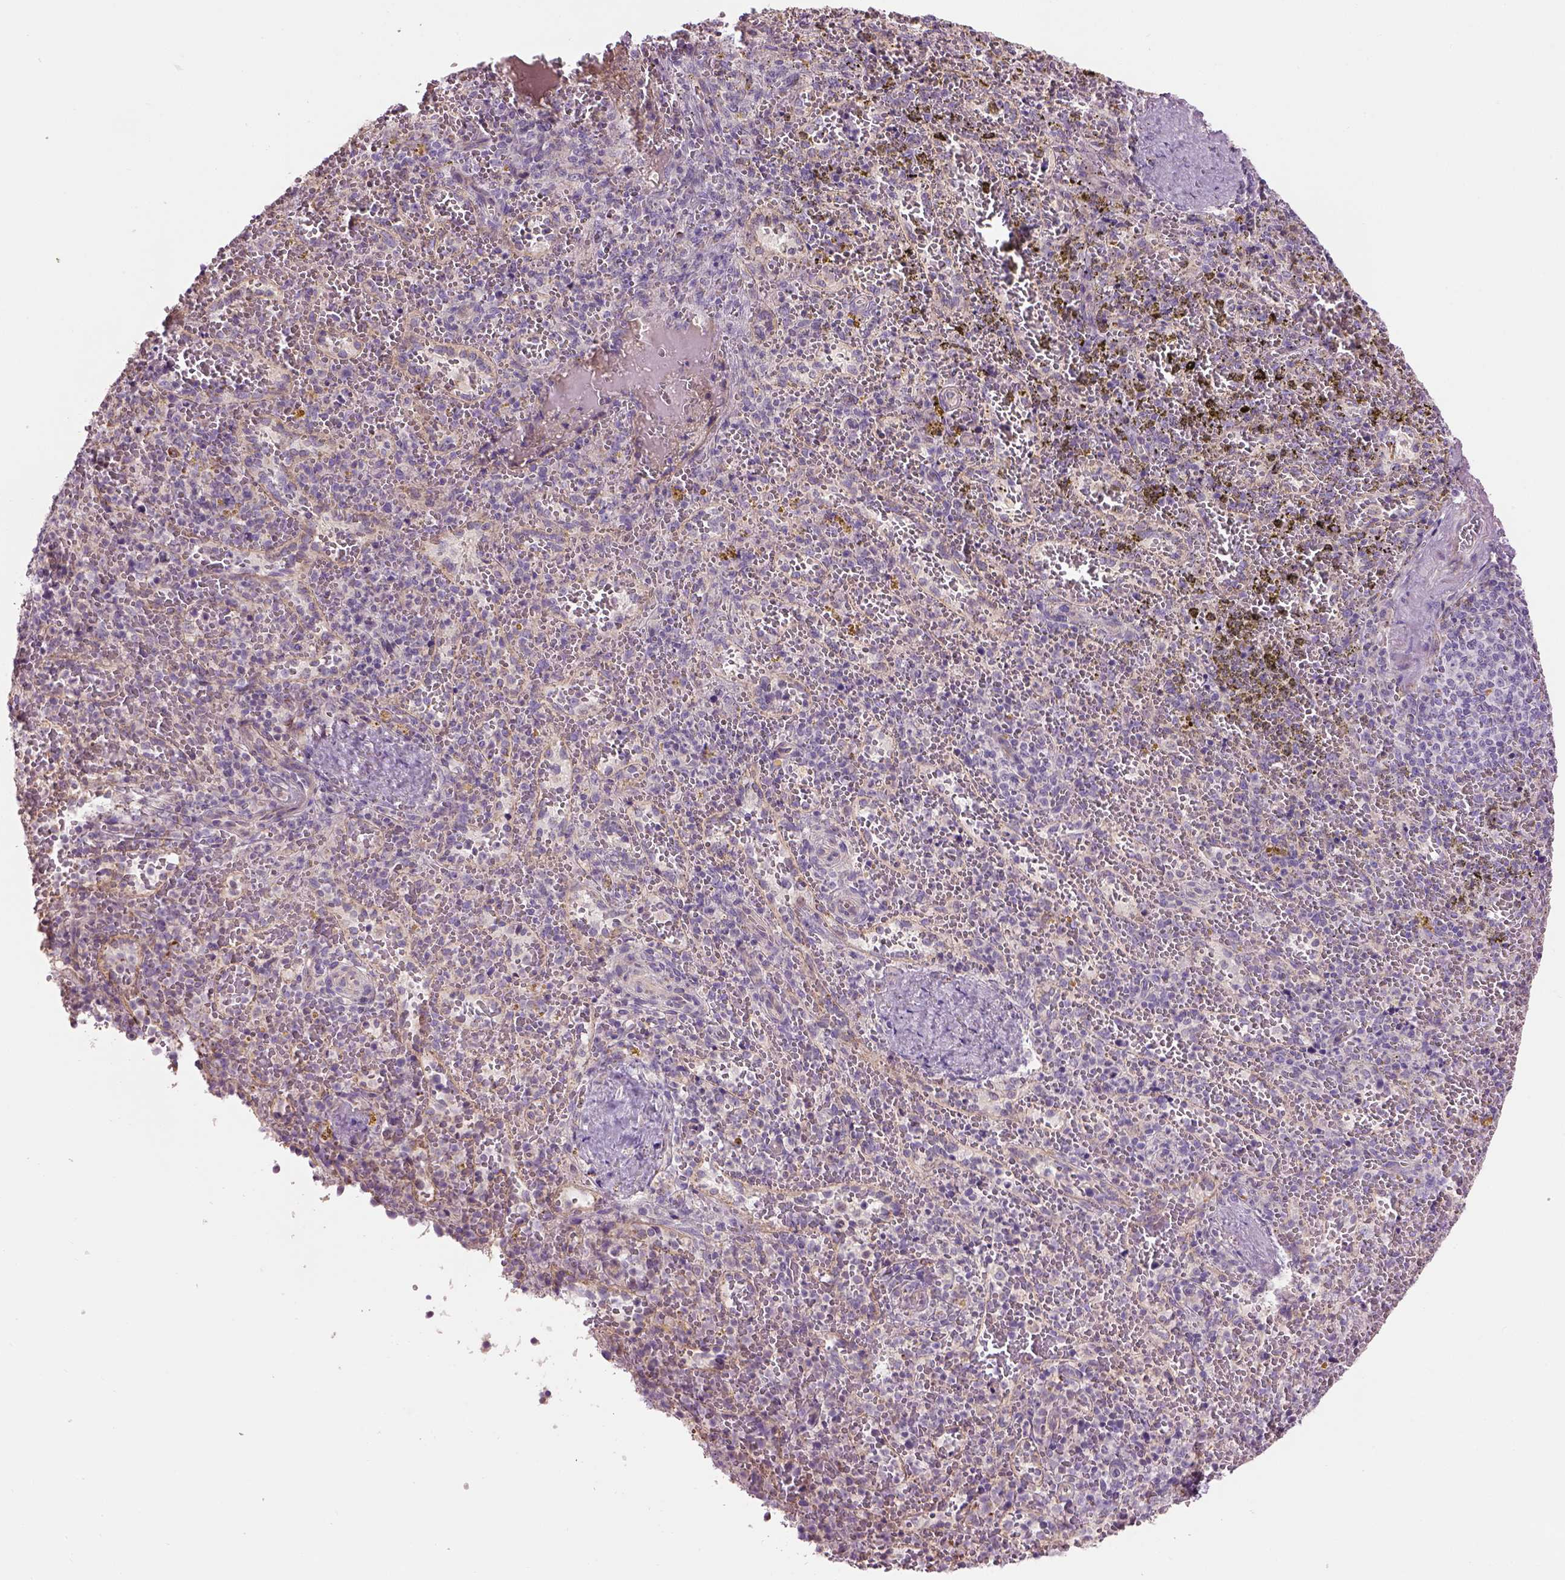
{"staining": {"intensity": "weak", "quantity": "<25%", "location": "cytoplasmic/membranous"}, "tissue": "spleen", "cell_type": "Cells in red pulp", "image_type": "normal", "snomed": [{"axis": "morphology", "description": "Normal tissue, NOS"}, {"axis": "topography", "description": "Spleen"}], "caption": "Immunohistochemical staining of benign human spleen exhibits no significant positivity in cells in red pulp.", "gene": "IFT52", "patient": {"sex": "female", "age": 50}}